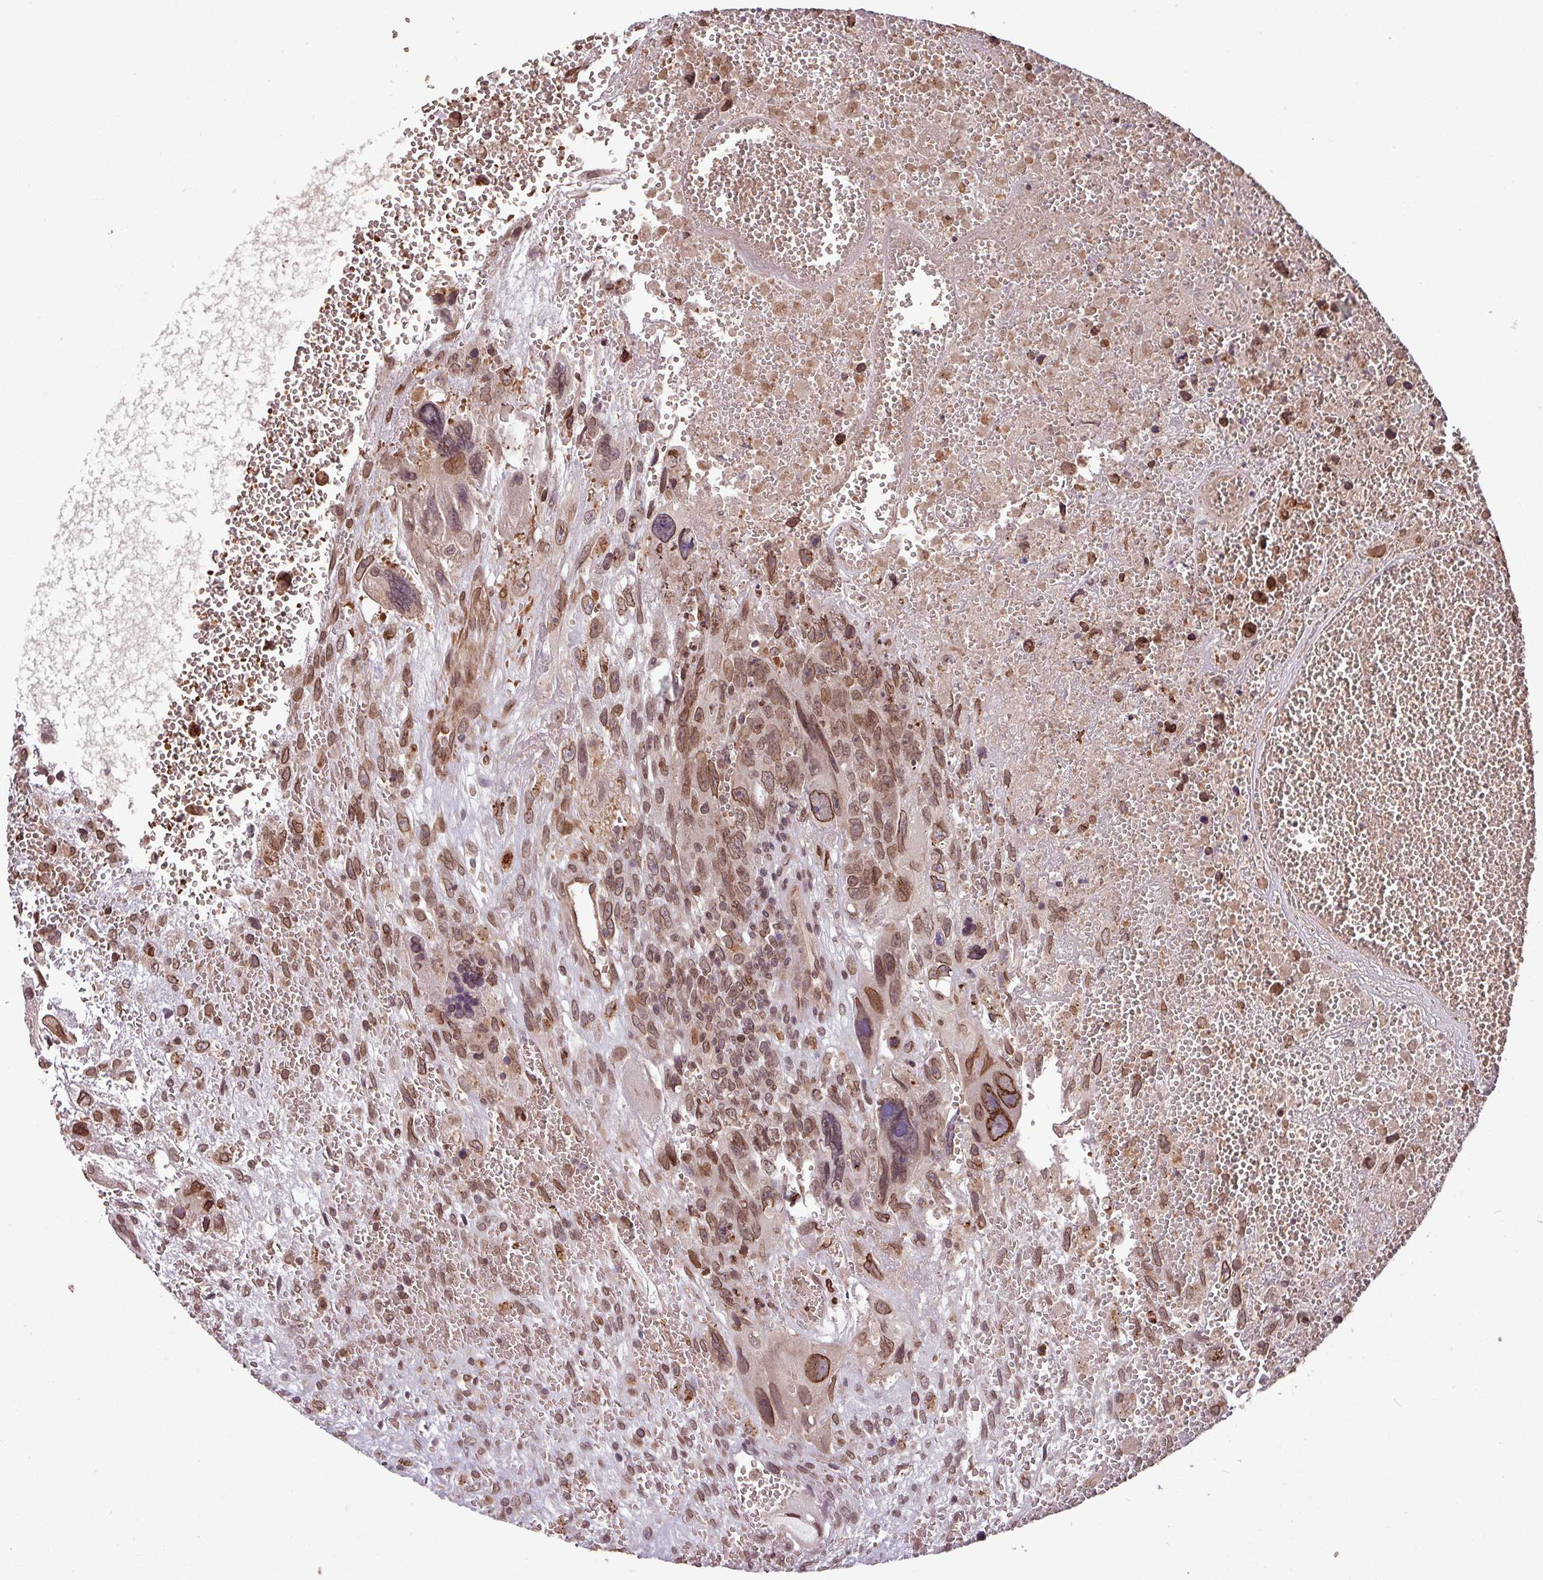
{"staining": {"intensity": "moderate", "quantity": ">75%", "location": "cytoplasmic/membranous,nuclear"}, "tissue": "testis cancer", "cell_type": "Tumor cells", "image_type": "cancer", "snomed": [{"axis": "morphology", "description": "Carcinoma, Embryonal, NOS"}, {"axis": "topography", "description": "Testis"}], "caption": "Human testis cancer stained for a protein (brown) shows moderate cytoplasmic/membranous and nuclear positive staining in about >75% of tumor cells.", "gene": "RBM4B", "patient": {"sex": "male", "age": 28}}